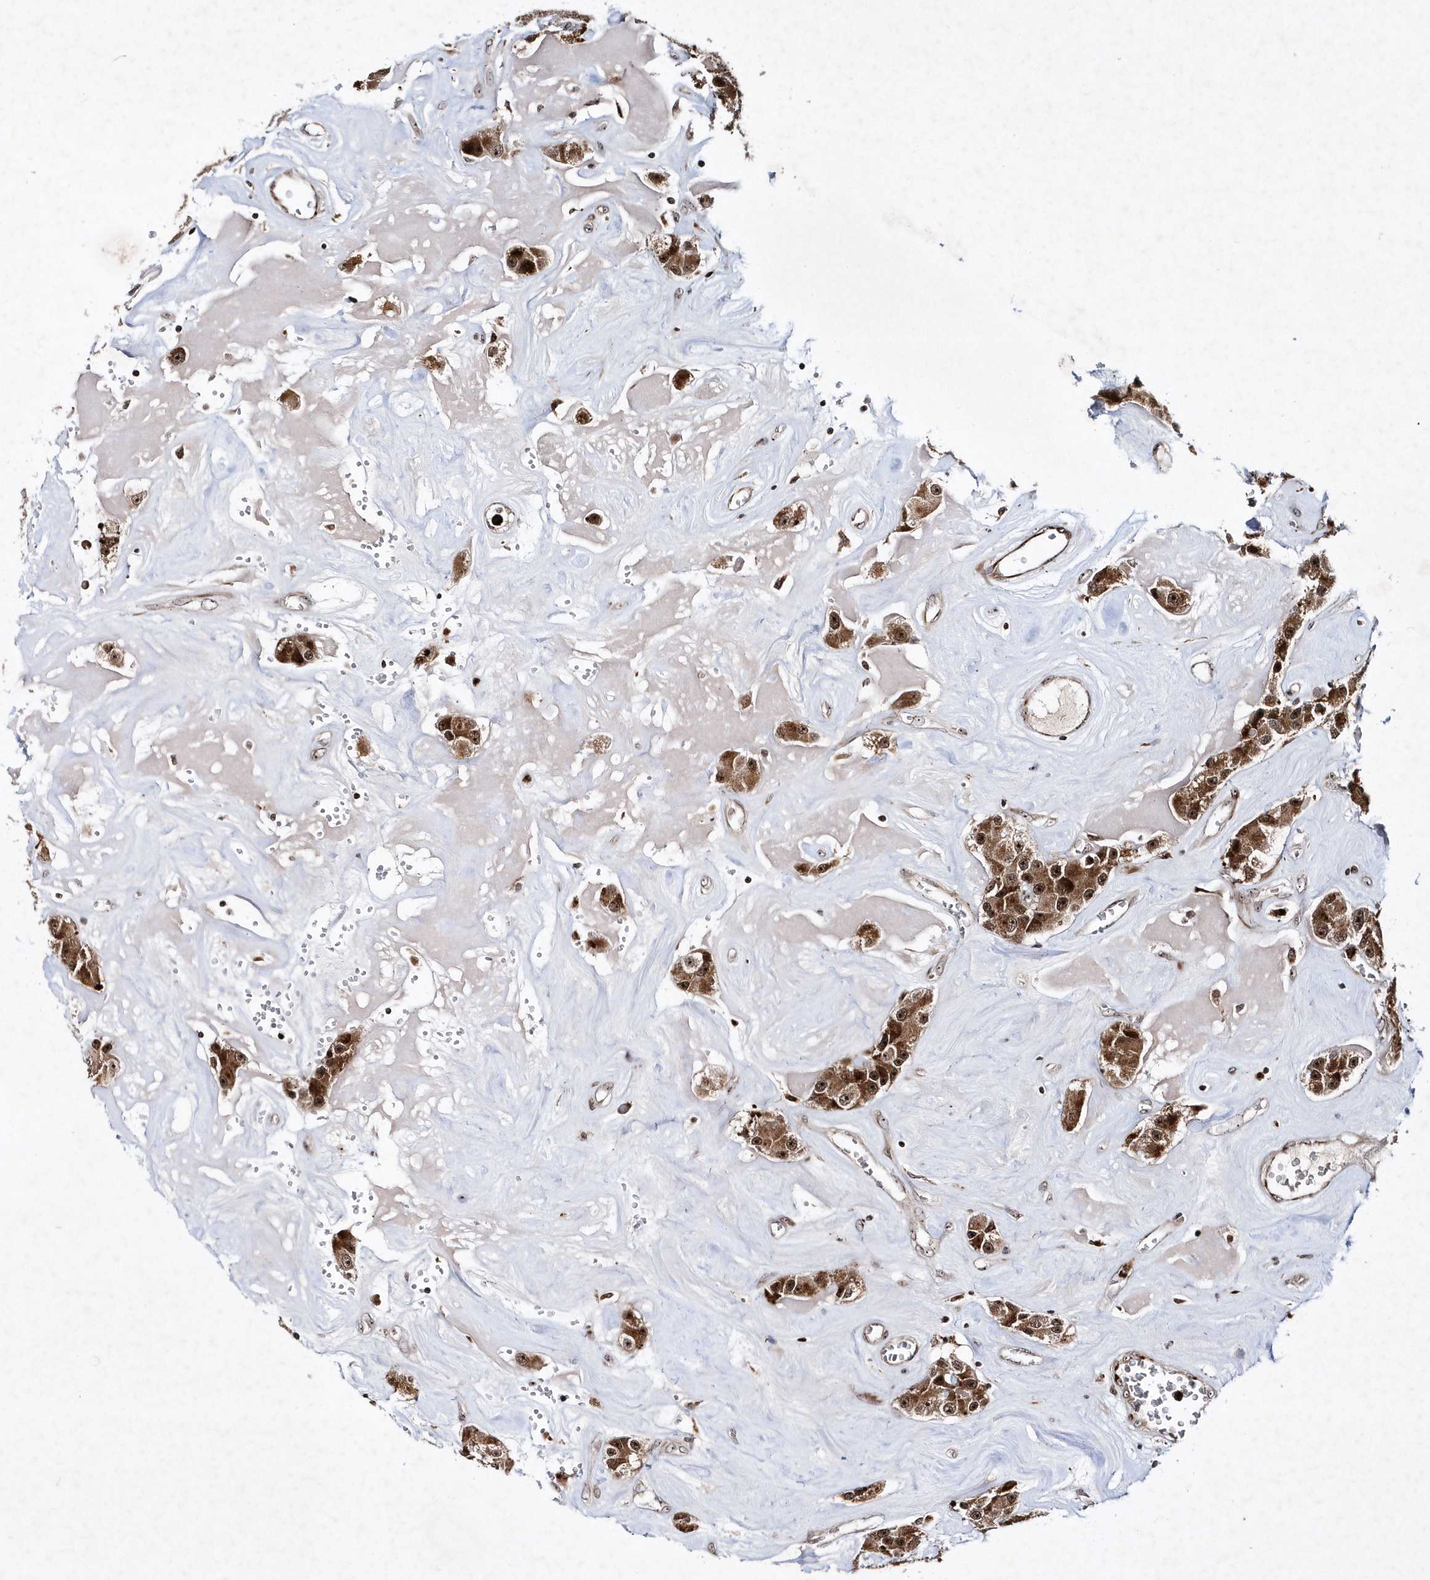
{"staining": {"intensity": "strong", "quantity": ">75%", "location": "cytoplasmic/membranous,nuclear"}, "tissue": "carcinoid", "cell_type": "Tumor cells", "image_type": "cancer", "snomed": [{"axis": "morphology", "description": "Carcinoid, malignant, NOS"}, {"axis": "topography", "description": "Pancreas"}], "caption": "Human carcinoid stained with a brown dye demonstrates strong cytoplasmic/membranous and nuclear positive expression in about >75% of tumor cells.", "gene": "SOWAHB", "patient": {"sex": "male", "age": 41}}